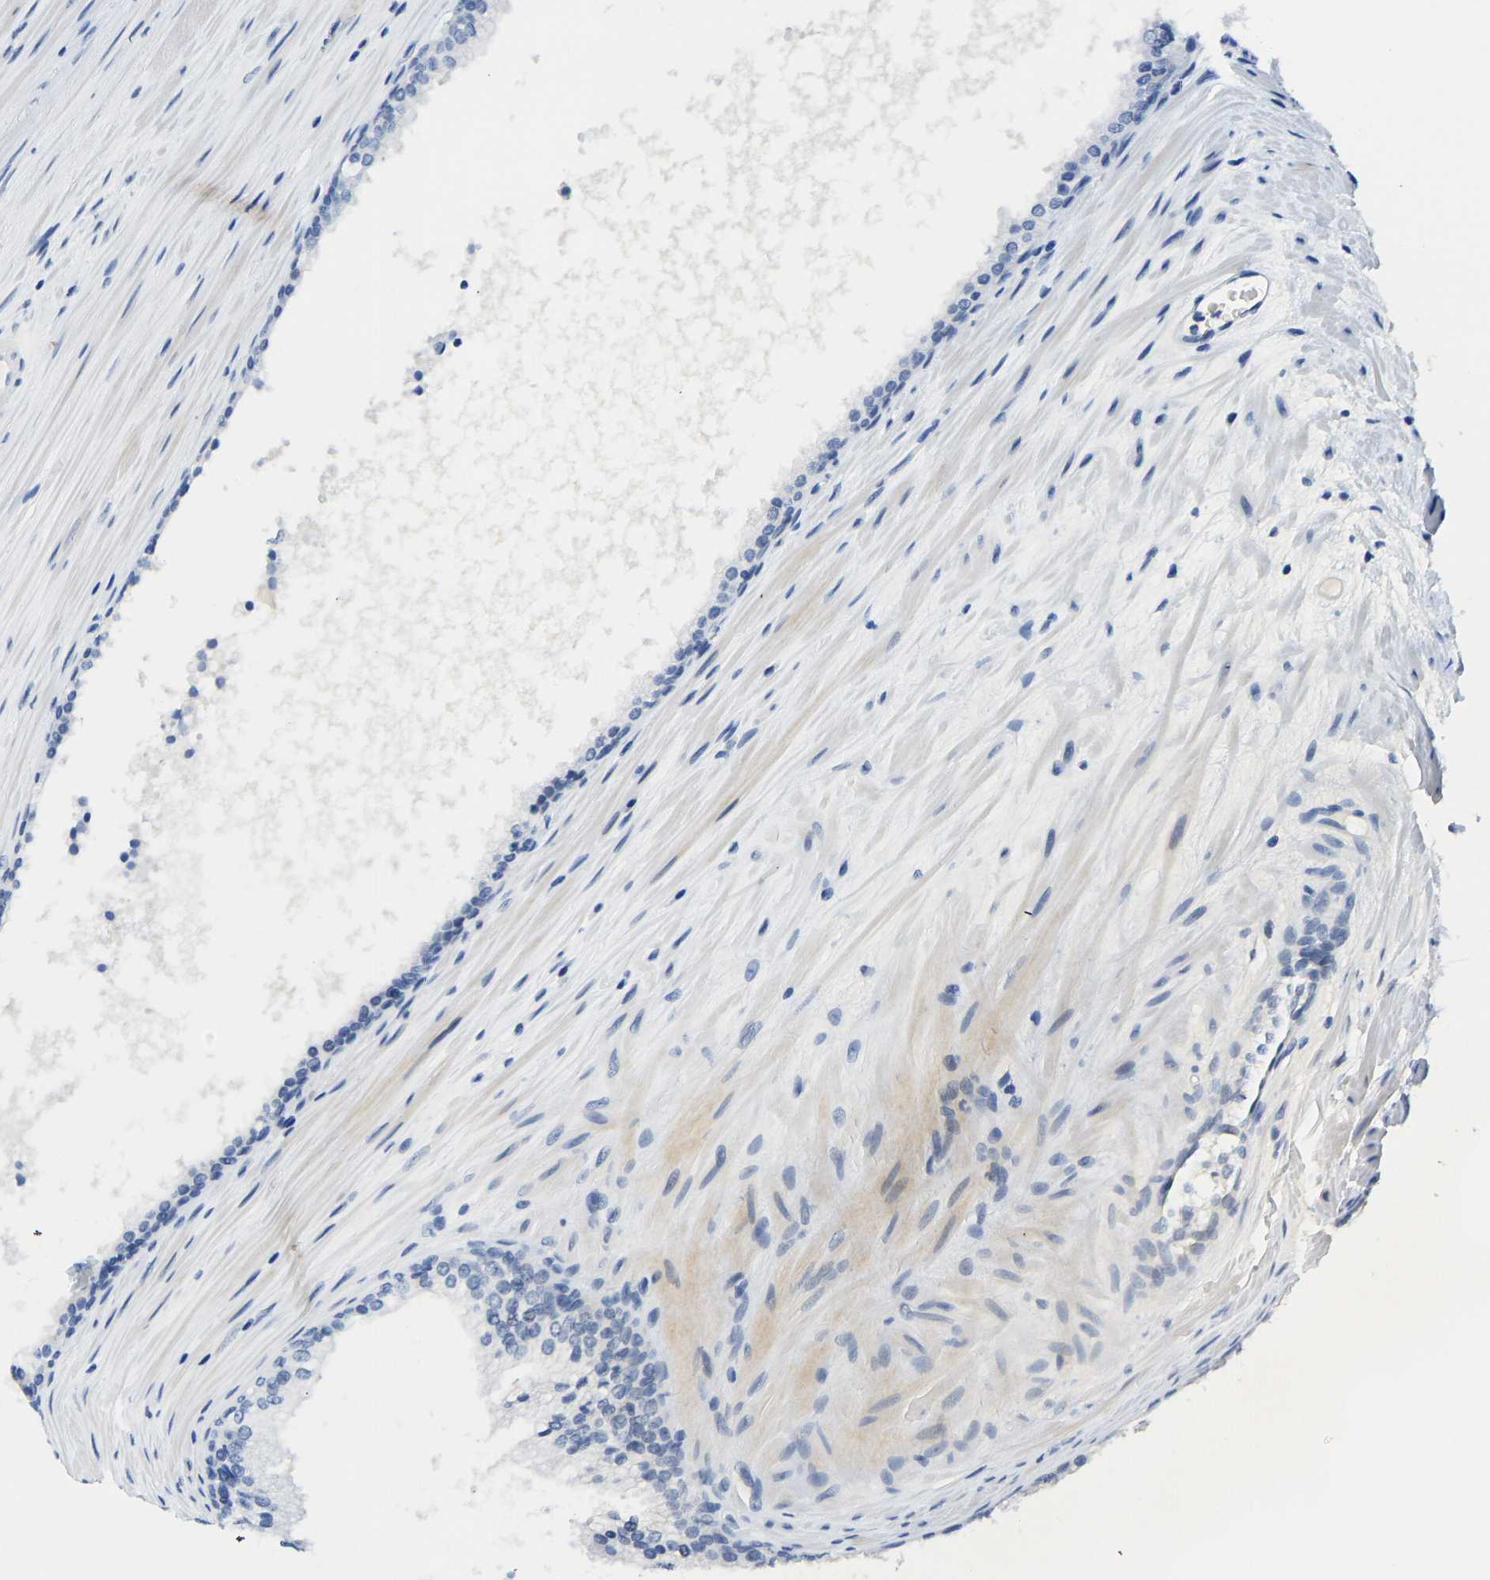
{"staining": {"intensity": "negative", "quantity": "none", "location": "none"}, "tissue": "prostate cancer", "cell_type": "Tumor cells", "image_type": "cancer", "snomed": [{"axis": "morphology", "description": "Adenocarcinoma, Low grade"}, {"axis": "topography", "description": "Prostate"}], "caption": "A photomicrograph of human prostate low-grade adenocarcinoma is negative for staining in tumor cells. (DAB IHC visualized using brightfield microscopy, high magnification).", "gene": "TXNDC2", "patient": {"sex": "male", "age": 70}}